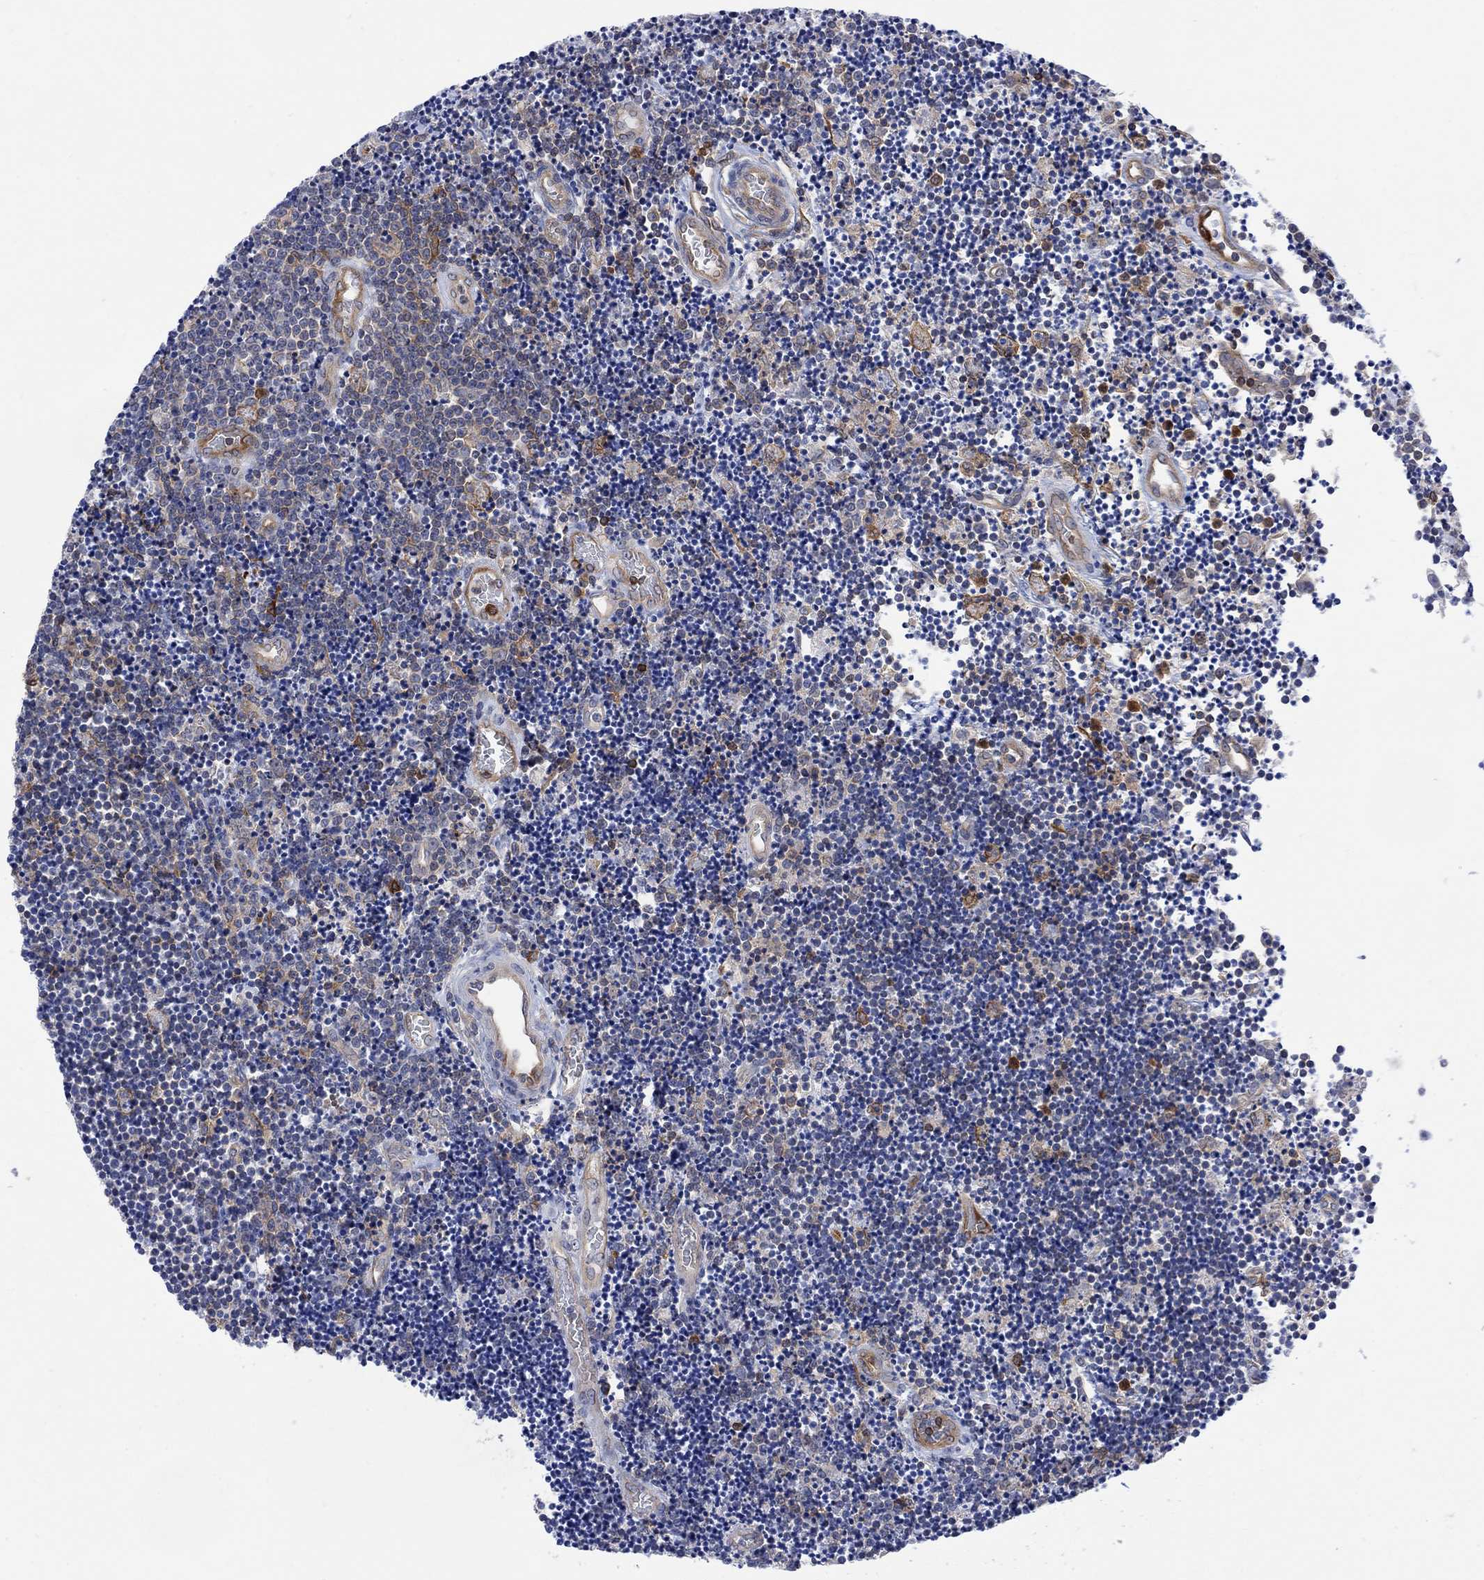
{"staining": {"intensity": "negative", "quantity": "none", "location": "none"}, "tissue": "lymphoma", "cell_type": "Tumor cells", "image_type": "cancer", "snomed": [{"axis": "morphology", "description": "Malignant lymphoma, non-Hodgkin's type, Low grade"}, {"axis": "topography", "description": "Brain"}], "caption": "This photomicrograph is of lymphoma stained with immunohistochemistry (IHC) to label a protein in brown with the nuclei are counter-stained blue. There is no staining in tumor cells.", "gene": "GBP5", "patient": {"sex": "female", "age": 66}}